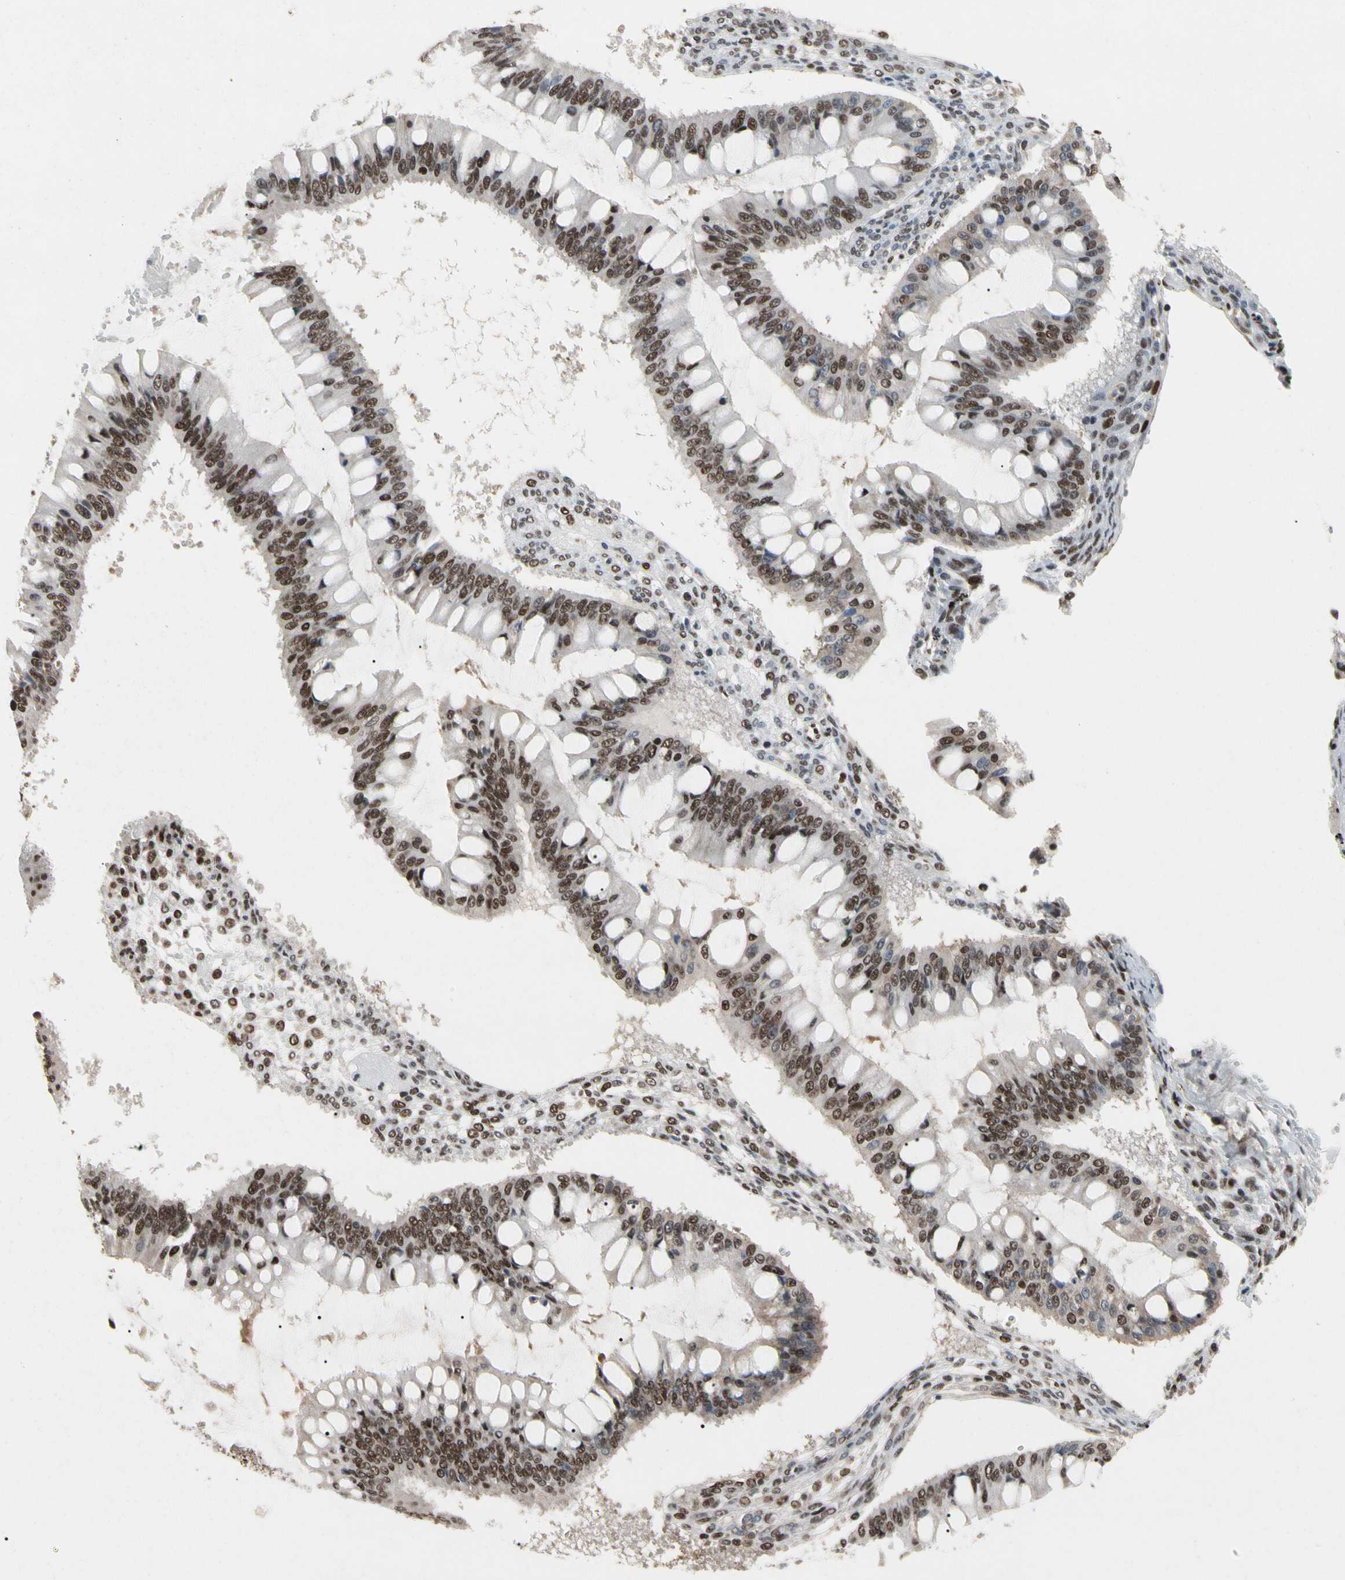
{"staining": {"intensity": "moderate", "quantity": ">75%", "location": "nuclear"}, "tissue": "ovarian cancer", "cell_type": "Tumor cells", "image_type": "cancer", "snomed": [{"axis": "morphology", "description": "Cystadenocarcinoma, mucinous, NOS"}, {"axis": "topography", "description": "Ovary"}], "caption": "Ovarian cancer (mucinous cystadenocarcinoma) stained with DAB immunohistochemistry (IHC) reveals medium levels of moderate nuclear expression in about >75% of tumor cells.", "gene": "FAM98B", "patient": {"sex": "female", "age": 73}}